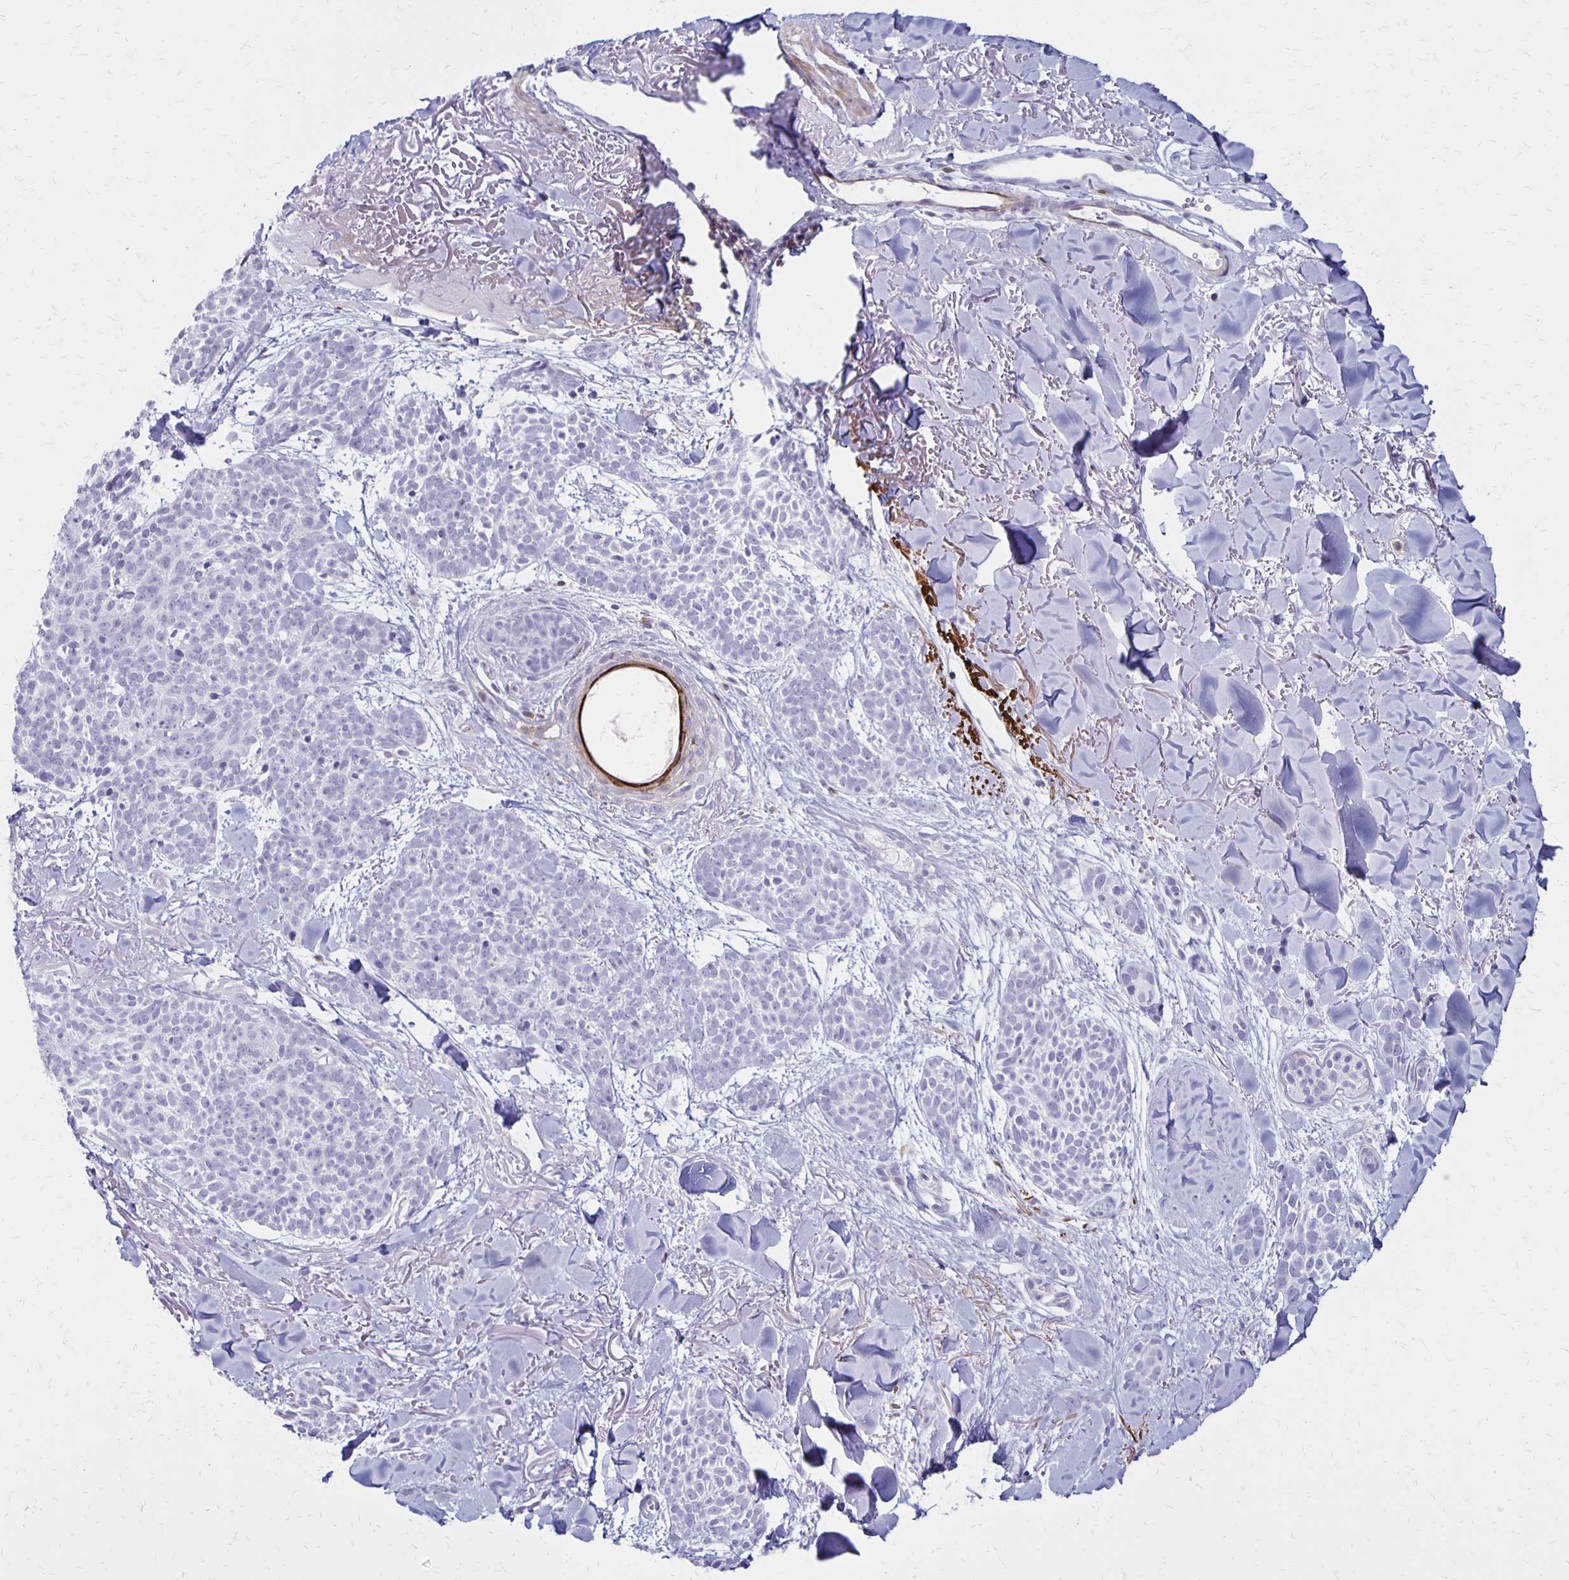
{"staining": {"intensity": "negative", "quantity": "none", "location": "none"}, "tissue": "skin cancer", "cell_type": "Tumor cells", "image_type": "cancer", "snomed": [{"axis": "morphology", "description": "Basal cell carcinoma"}, {"axis": "morphology", "description": "BCC, high aggressive"}, {"axis": "topography", "description": "Skin"}], "caption": "A high-resolution image shows IHC staining of skin cancer (basal cell carcinoma), which exhibits no significant staining in tumor cells. Brightfield microscopy of immunohistochemistry stained with DAB (3,3'-diaminobenzidine) (brown) and hematoxylin (blue), captured at high magnification.", "gene": "CCL21", "patient": {"sex": "female", "age": 86}}